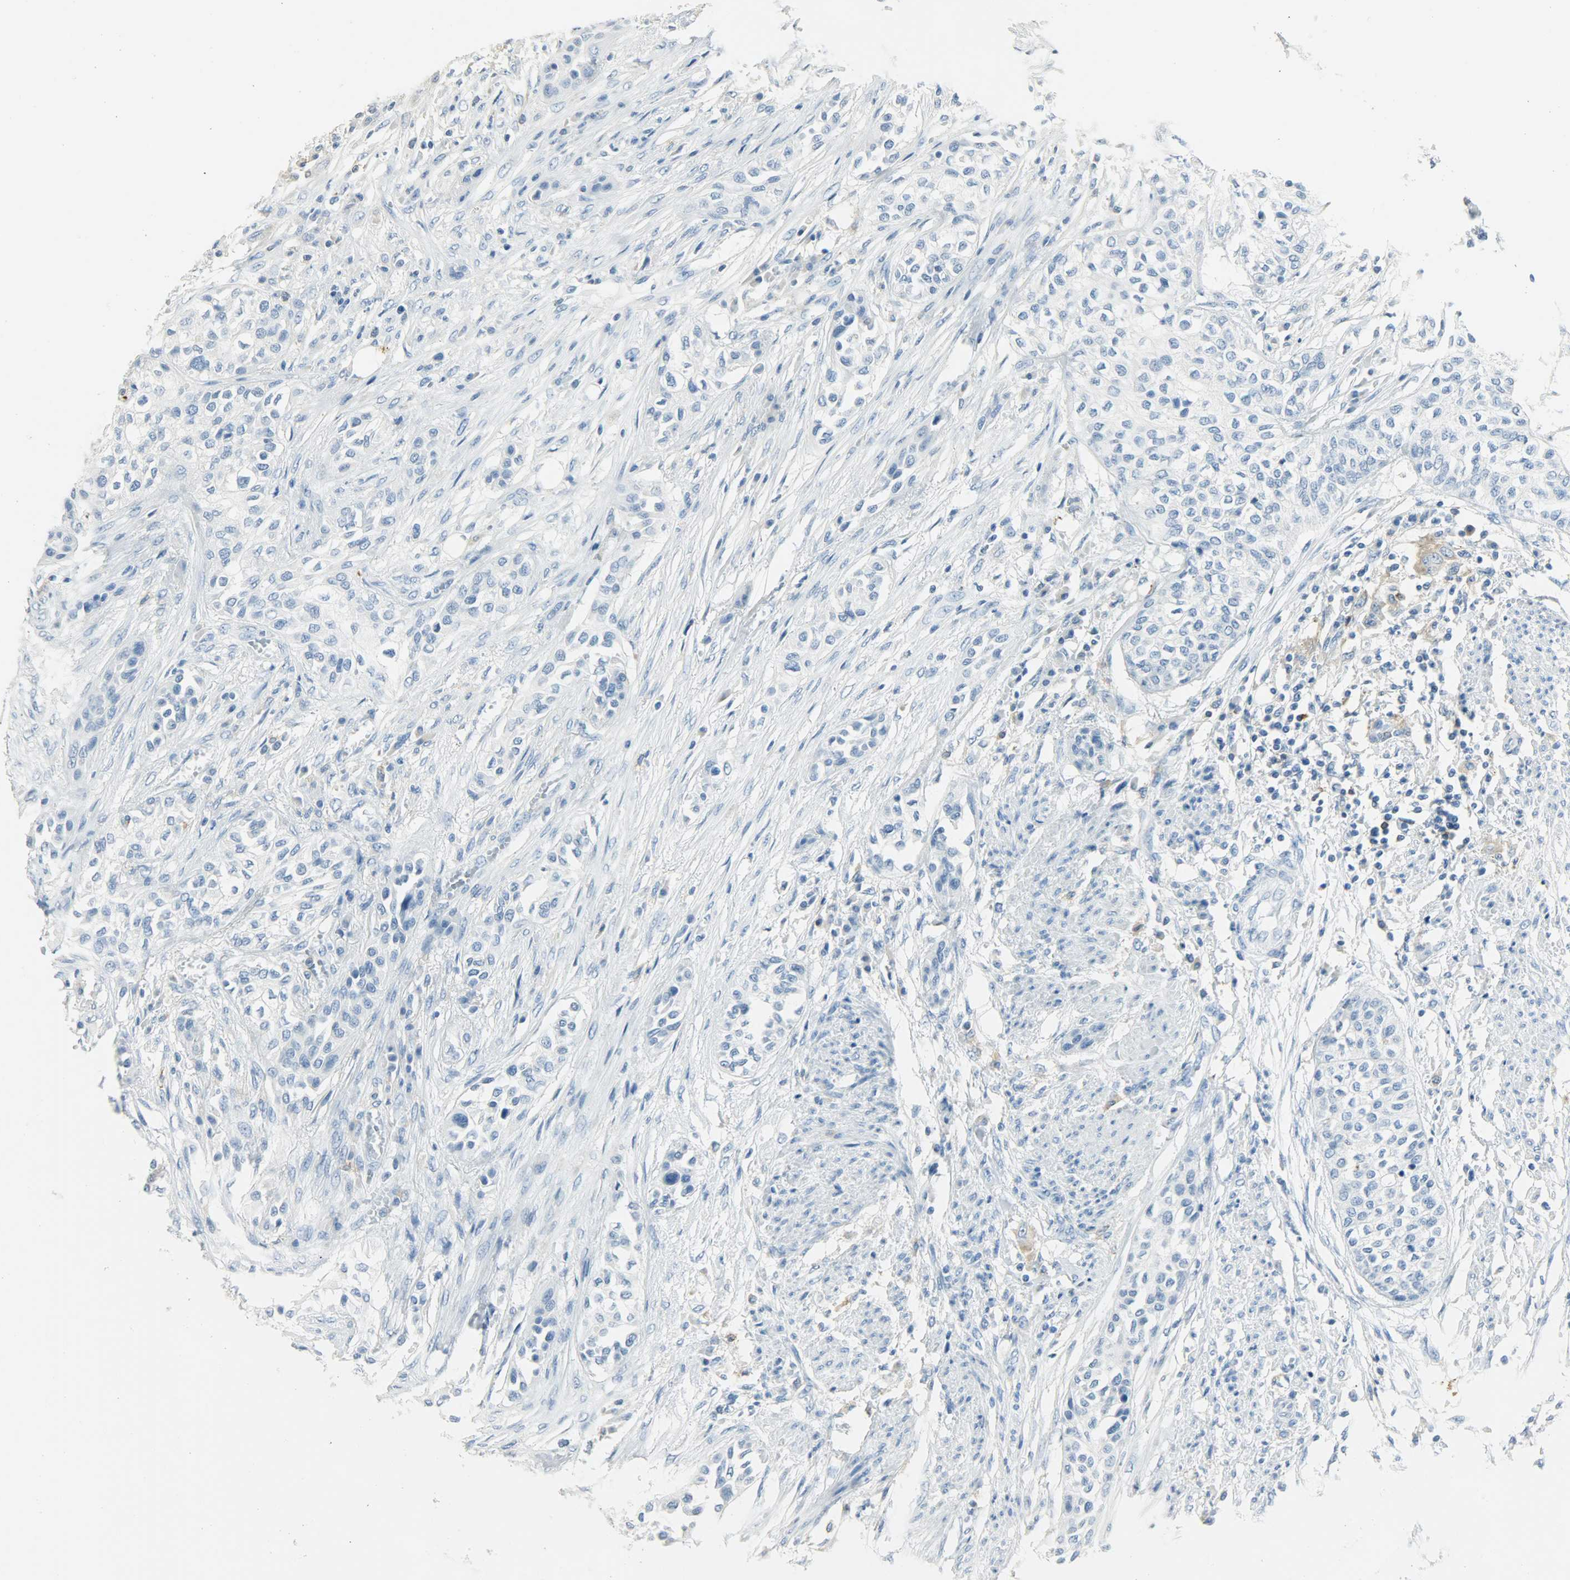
{"staining": {"intensity": "negative", "quantity": "none", "location": "none"}, "tissue": "urothelial cancer", "cell_type": "Tumor cells", "image_type": "cancer", "snomed": [{"axis": "morphology", "description": "Urothelial carcinoma, High grade"}, {"axis": "topography", "description": "Urinary bladder"}], "caption": "The immunohistochemistry micrograph has no significant staining in tumor cells of urothelial cancer tissue.", "gene": "PTPN6", "patient": {"sex": "male", "age": 74}}